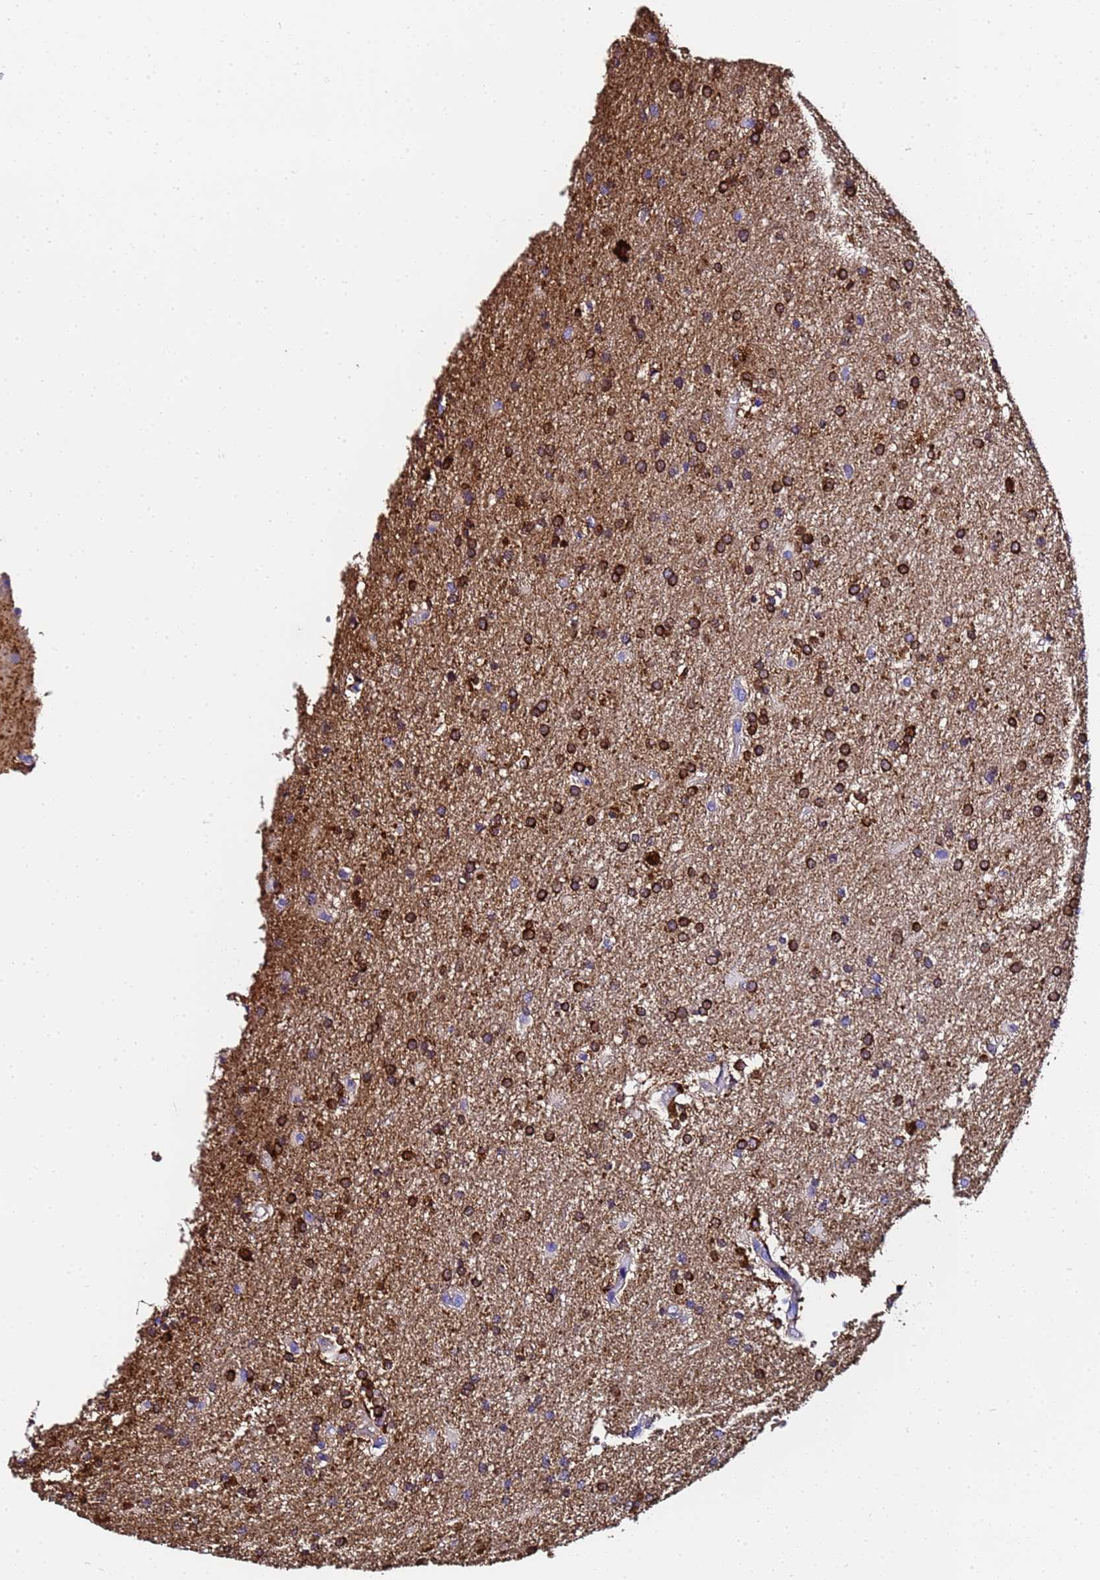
{"staining": {"intensity": "strong", "quantity": "25%-75%", "location": "cytoplasmic/membranous"}, "tissue": "glioma", "cell_type": "Tumor cells", "image_type": "cancer", "snomed": [{"axis": "morphology", "description": "Glioma, malignant, Low grade"}, {"axis": "topography", "description": "Brain"}], "caption": "This is an image of IHC staining of glioma, which shows strong positivity in the cytoplasmic/membranous of tumor cells.", "gene": "FTL", "patient": {"sex": "male", "age": 66}}